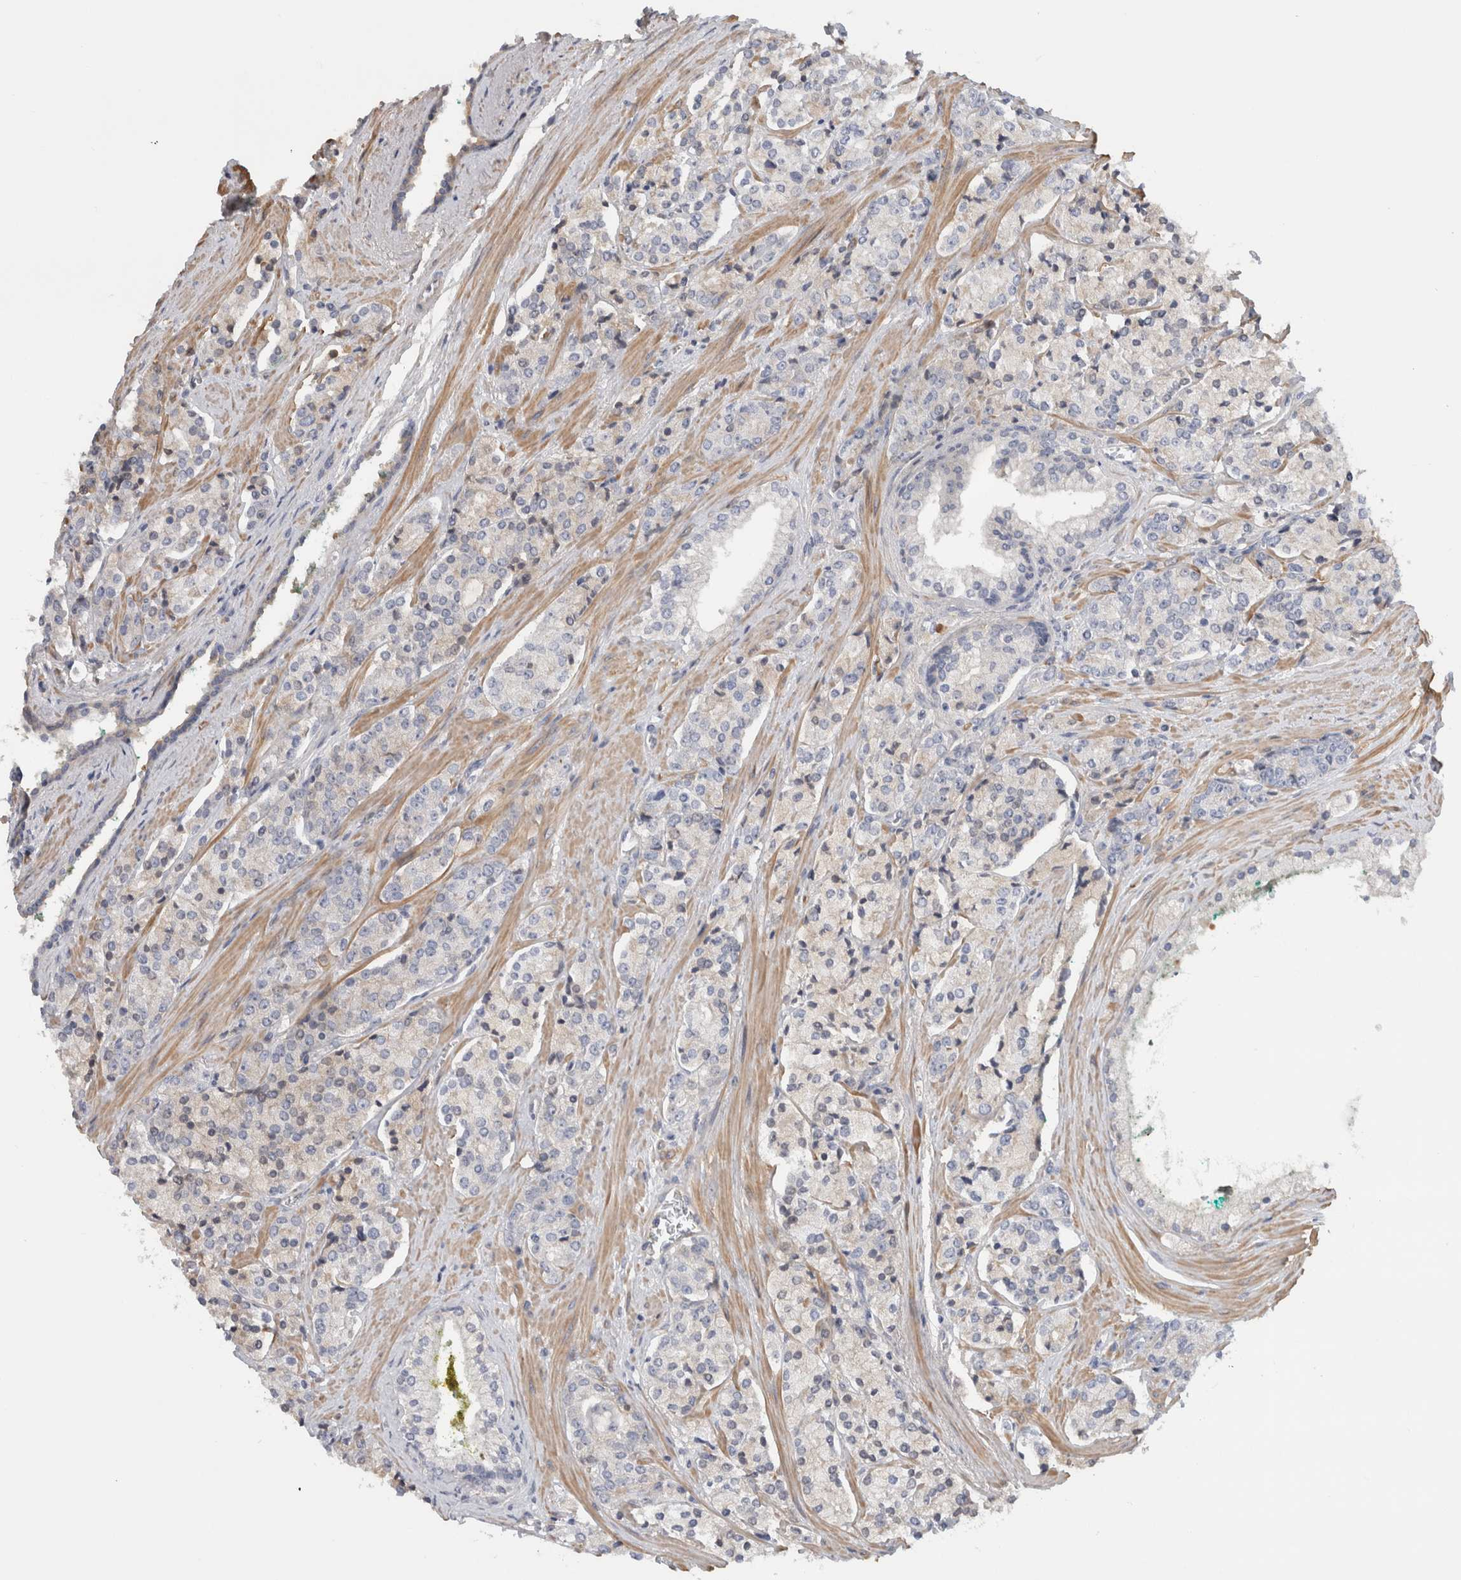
{"staining": {"intensity": "negative", "quantity": "none", "location": "none"}, "tissue": "prostate cancer", "cell_type": "Tumor cells", "image_type": "cancer", "snomed": [{"axis": "morphology", "description": "Adenocarcinoma, High grade"}, {"axis": "topography", "description": "Prostate"}], "caption": "DAB (3,3'-diaminobenzidine) immunohistochemical staining of prostate cancer reveals no significant positivity in tumor cells.", "gene": "CFI", "patient": {"sex": "male", "age": 71}}